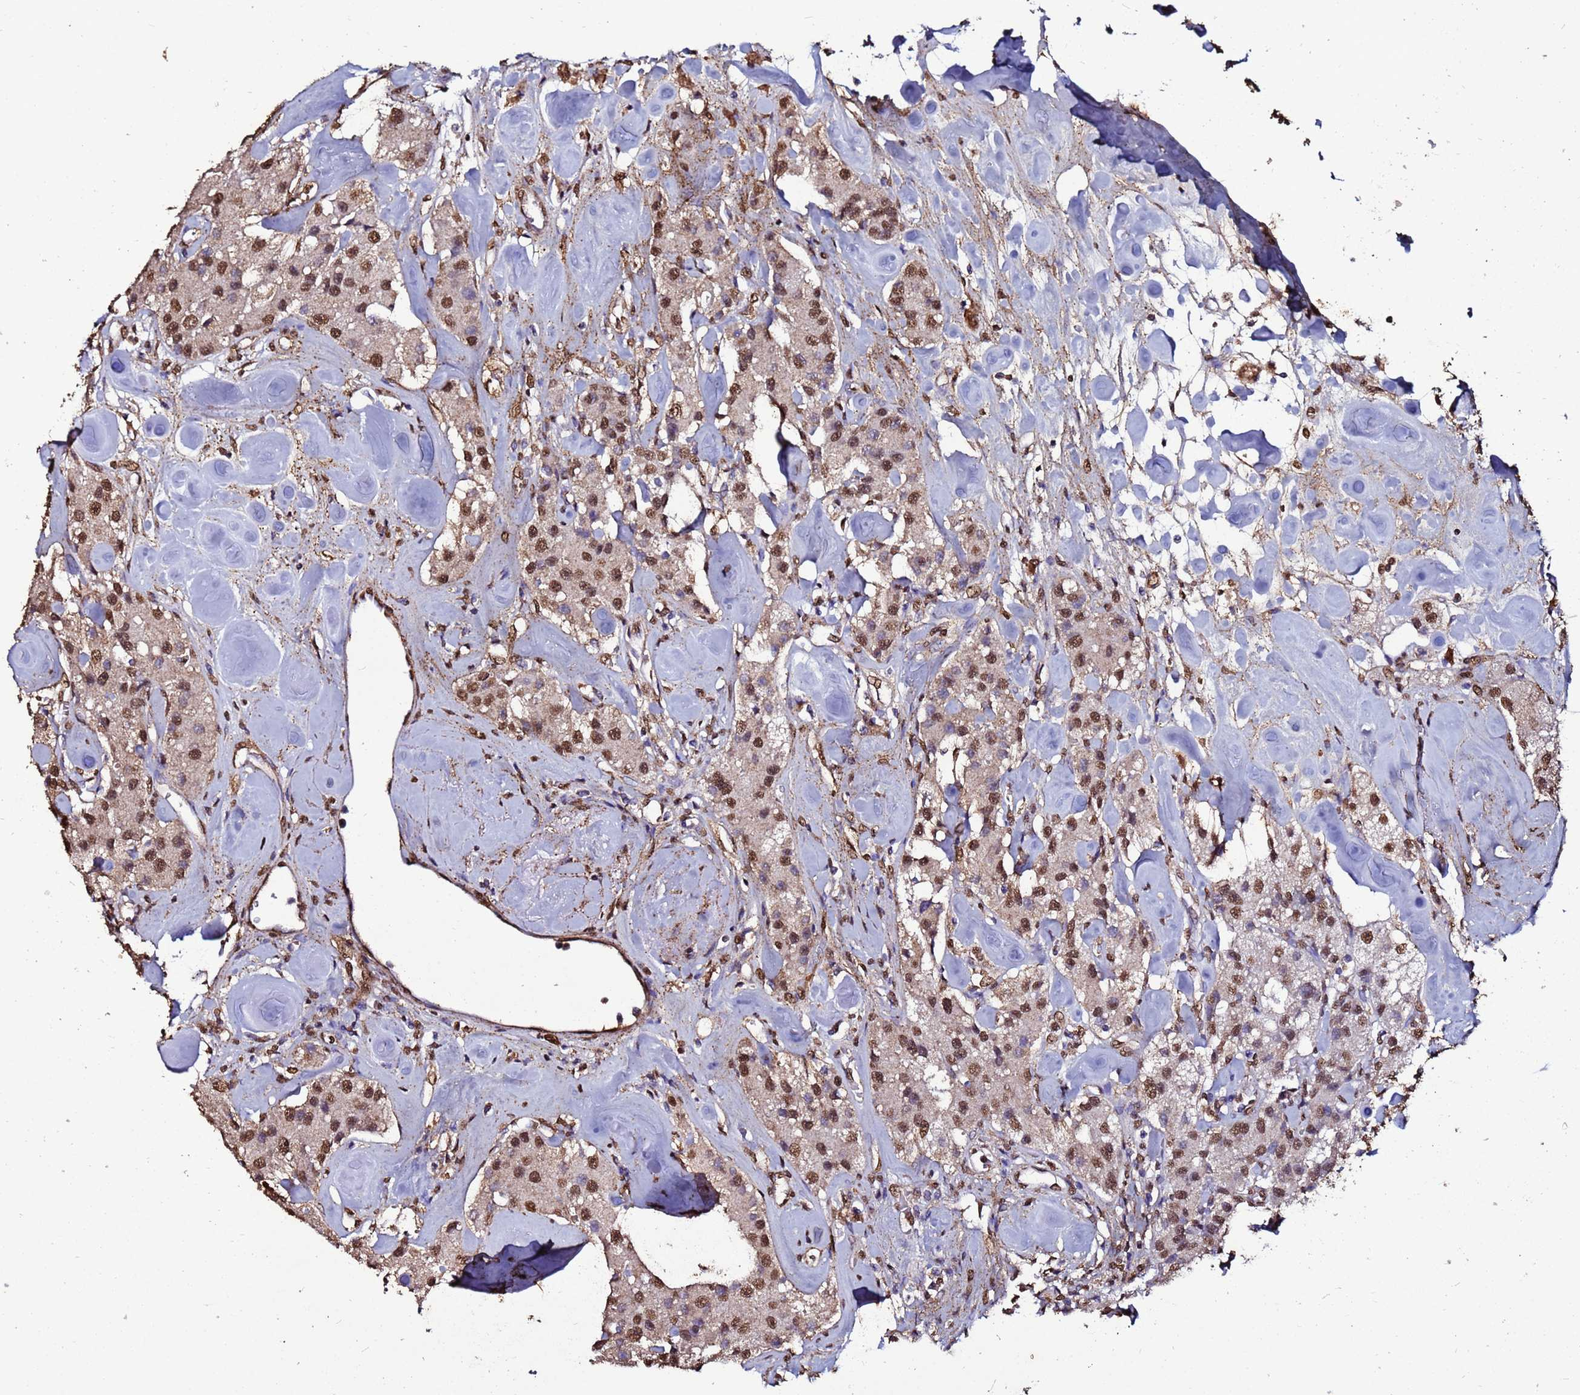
{"staining": {"intensity": "moderate", "quantity": ">75%", "location": "nuclear"}, "tissue": "carcinoid", "cell_type": "Tumor cells", "image_type": "cancer", "snomed": [{"axis": "morphology", "description": "Carcinoid, malignant, NOS"}, {"axis": "topography", "description": "Pancreas"}], "caption": "Carcinoid stained with DAB (3,3'-diaminobenzidine) immunohistochemistry (IHC) reveals medium levels of moderate nuclear expression in about >75% of tumor cells. The staining was performed using DAB (3,3'-diaminobenzidine) to visualize the protein expression in brown, while the nuclei were stained in blue with hematoxylin (Magnification: 20x).", "gene": "TRIP6", "patient": {"sex": "male", "age": 41}}